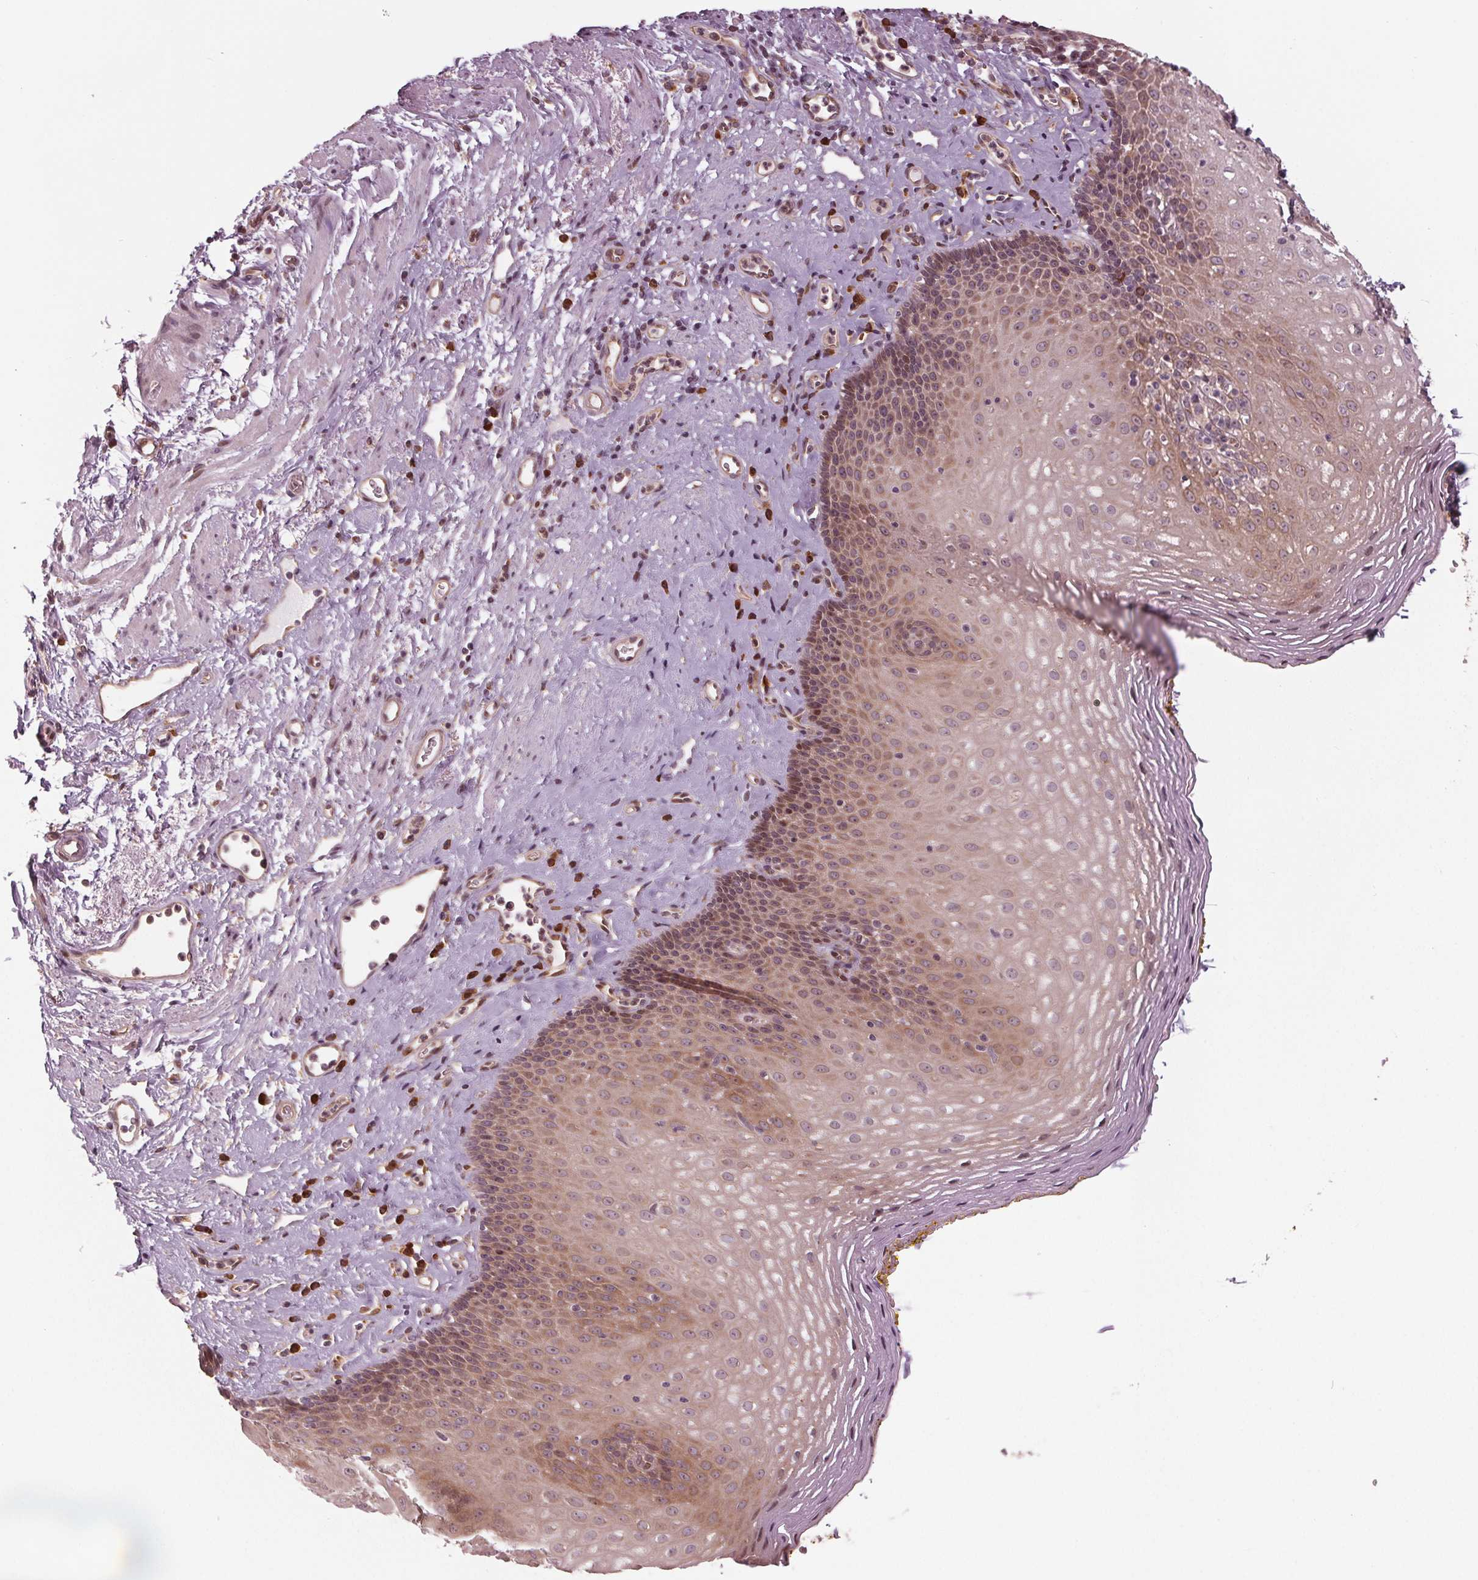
{"staining": {"intensity": "moderate", "quantity": "25%-75%", "location": "cytoplasmic/membranous,nuclear"}, "tissue": "esophagus", "cell_type": "Squamous epithelial cells", "image_type": "normal", "snomed": [{"axis": "morphology", "description": "Normal tissue, NOS"}, {"axis": "topography", "description": "Esophagus"}], "caption": "Benign esophagus was stained to show a protein in brown. There is medium levels of moderate cytoplasmic/membranous,nuclear positivity in about 25%-75% of squamous epithelial cells. The staining is performed using DAB brown chromogen to label protein expression. The nuclei are counter-stained blue using hematoxylin.", "gene": "CMIP", "patient": {"sex": "female", "age": 68}}